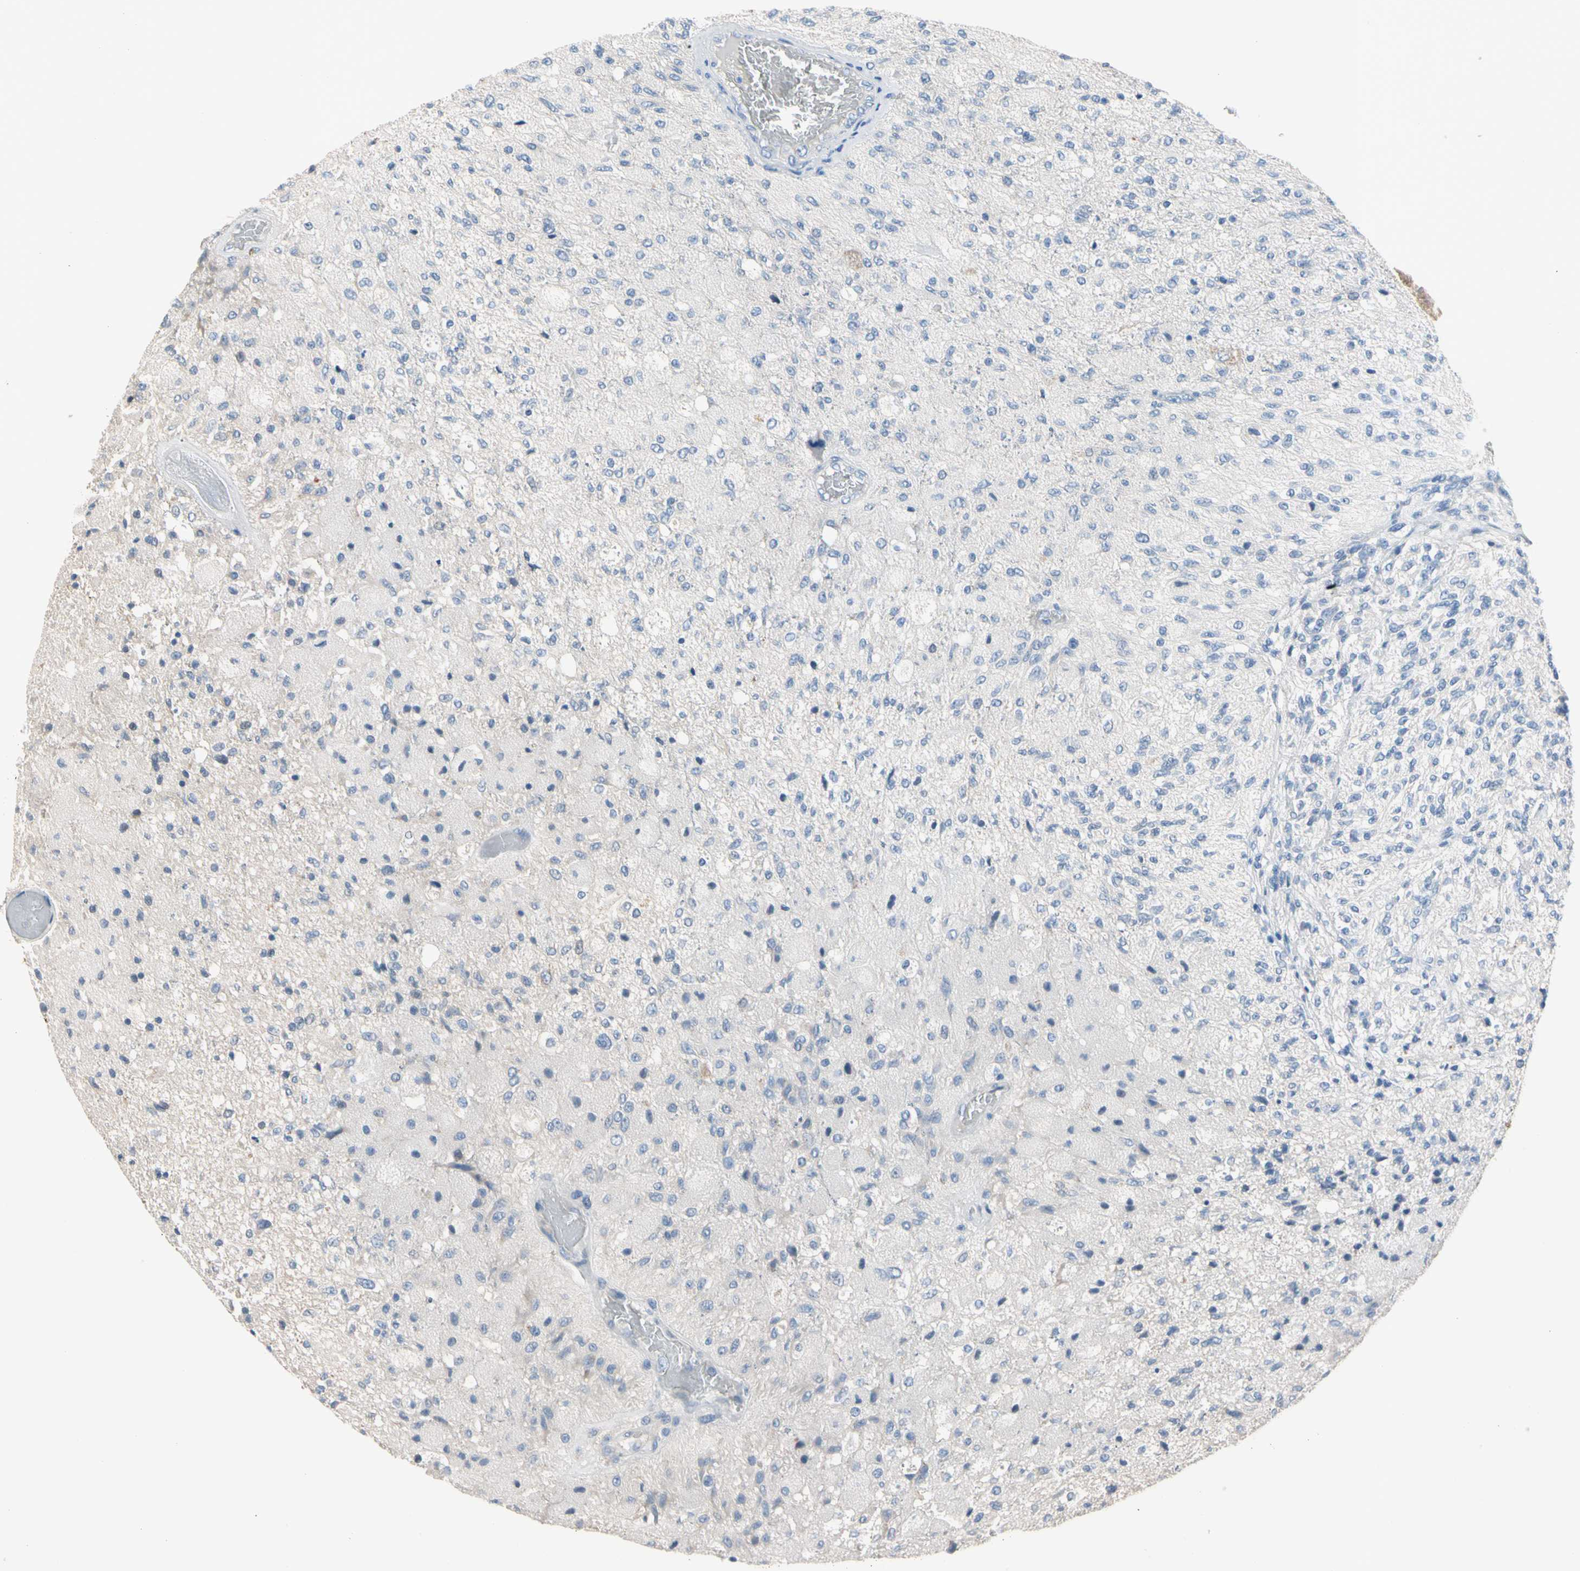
{"staining": {"intensity": "negative", "quantity": "none", "location": "none"}, "tissue": "glioma", "cell_type": "Tumor cells", "image_type": "cancer", "snomed": [{"axis": "morphology", "description": "Normal tissue, NOS"}, {"axis": "morphology", "description": "Glioma, malignant, High grade"}, {"axis": "topography", "description": "Cerebral cortex"}], "caption": "This is an IHC micrograph of glioma. There is no expression in tumor cells.", "gene": "MARK1", "patient": {"sex": "male", "age": 77}}